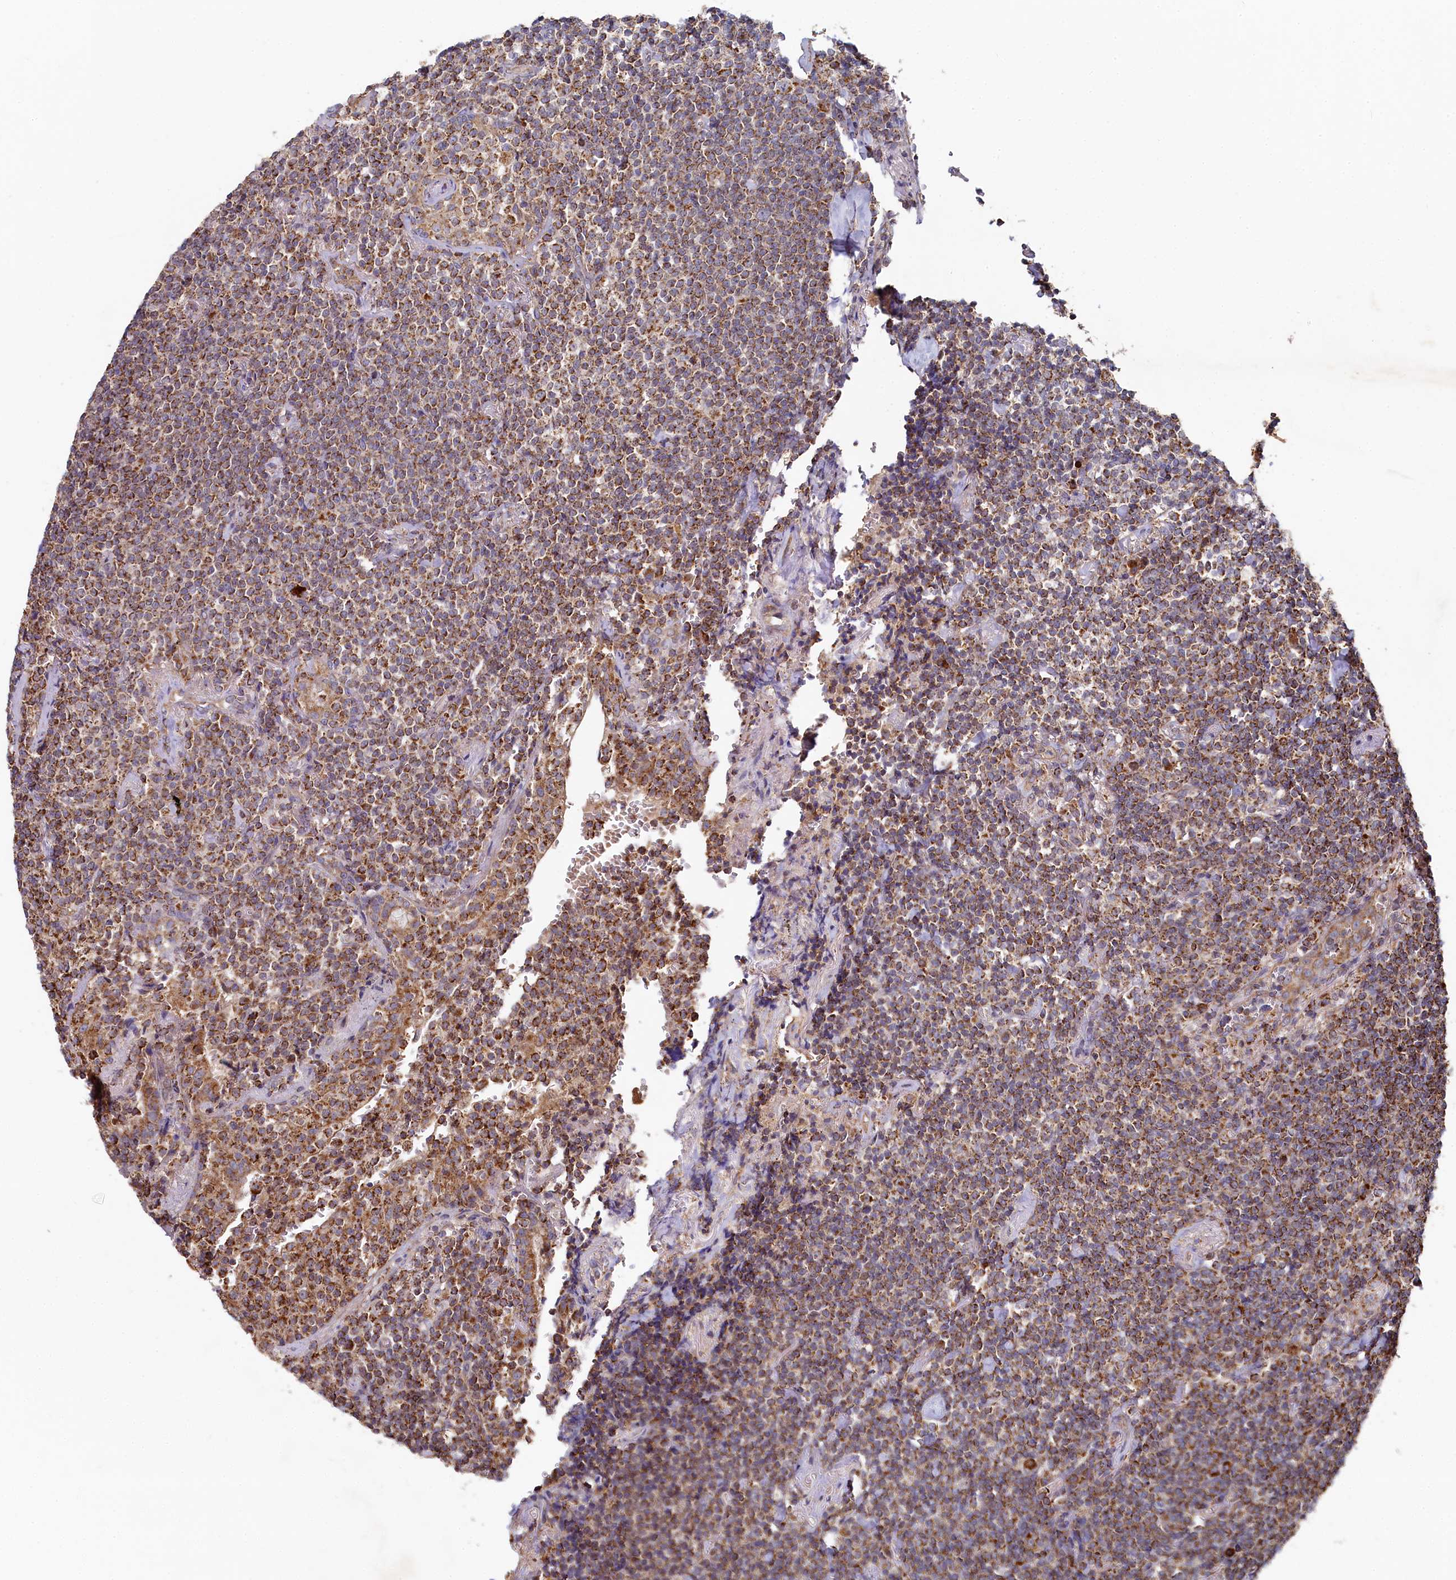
{"staining": {"intensity": "moderate", "quantity": ">75%", "location": "cytoplasmic/membranous"}, "tissue": "lymphoma", "cell_type": "Tumor cells", "image_type": "cancer", "snomed": [{"axis": "morphology", "description": "Malignant lymphoma, non-Hodgkin's type, Low grade"}, {"axis": "topography", "description": "Lung"}], "caption": "Protein staining of low-grade malignant lymphoma, non-Hodgkin's type tissue exhibits moderate cytoplasmic/membranous staining in about >75% of tumor cells. (brown staining indicates protein expression, while blue staining denotes nuclei).", "gene": "HAUS2", "patient": {"sex": "female", "age": 71}}